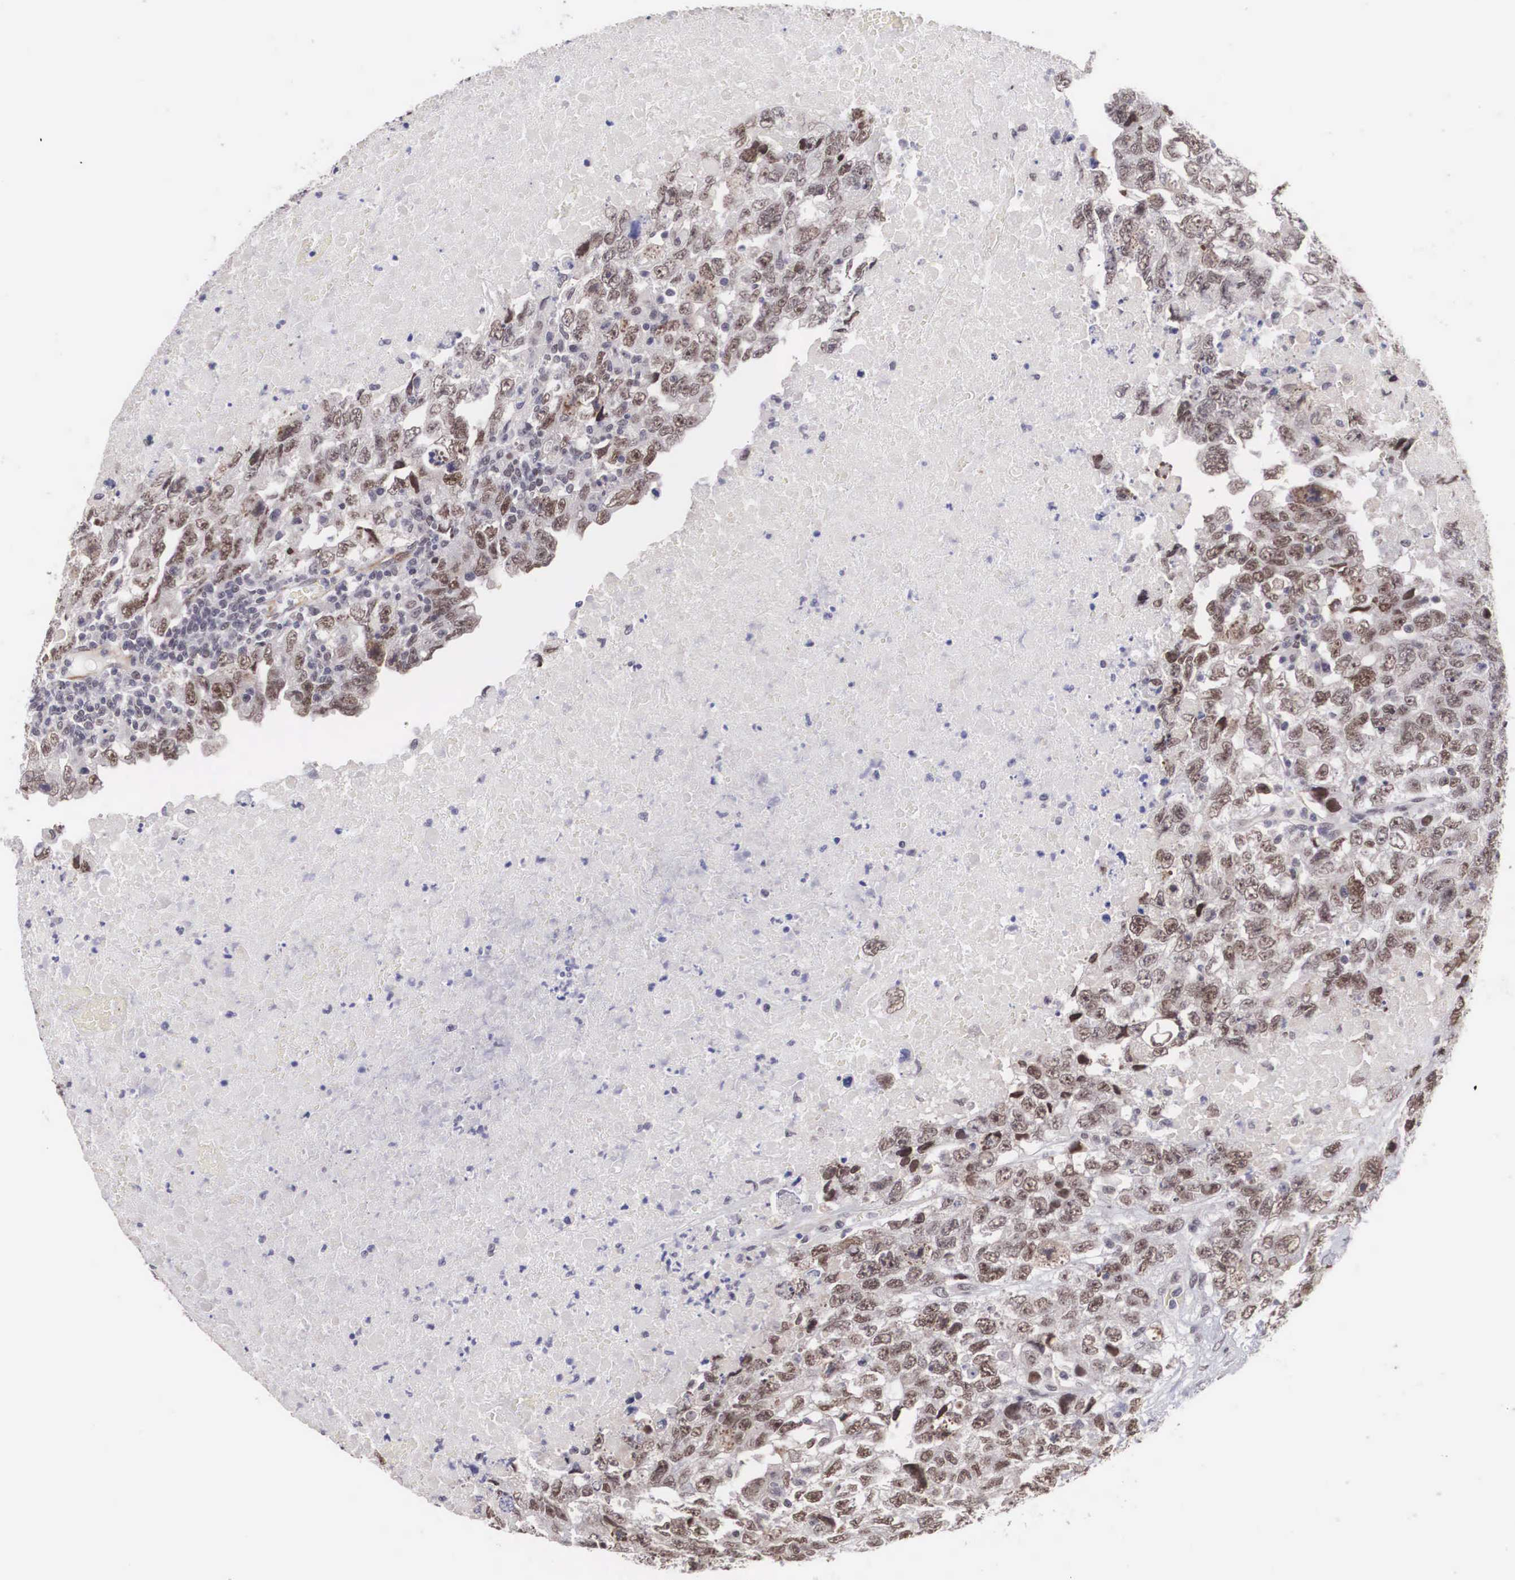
{"staining": {"intensity": "moderate", "quantity": ">75%", "location": "nuclear"}, "tissue": "testis cancer", "cell_type": "Tumor cells", "image_type": "cancer", "snomed": [{"axis": "morphology", "description": "Carcinoma, Embryonal, NOS"}, {"axis": "topography", "description": "Testis"}], "caption": "Embryonal carcinoma (testis) stained with a protein marker demonstrates moderate staining in tumor cells.", "gene": "MORC2", "patient": {"sex": "male", "age": 36}}